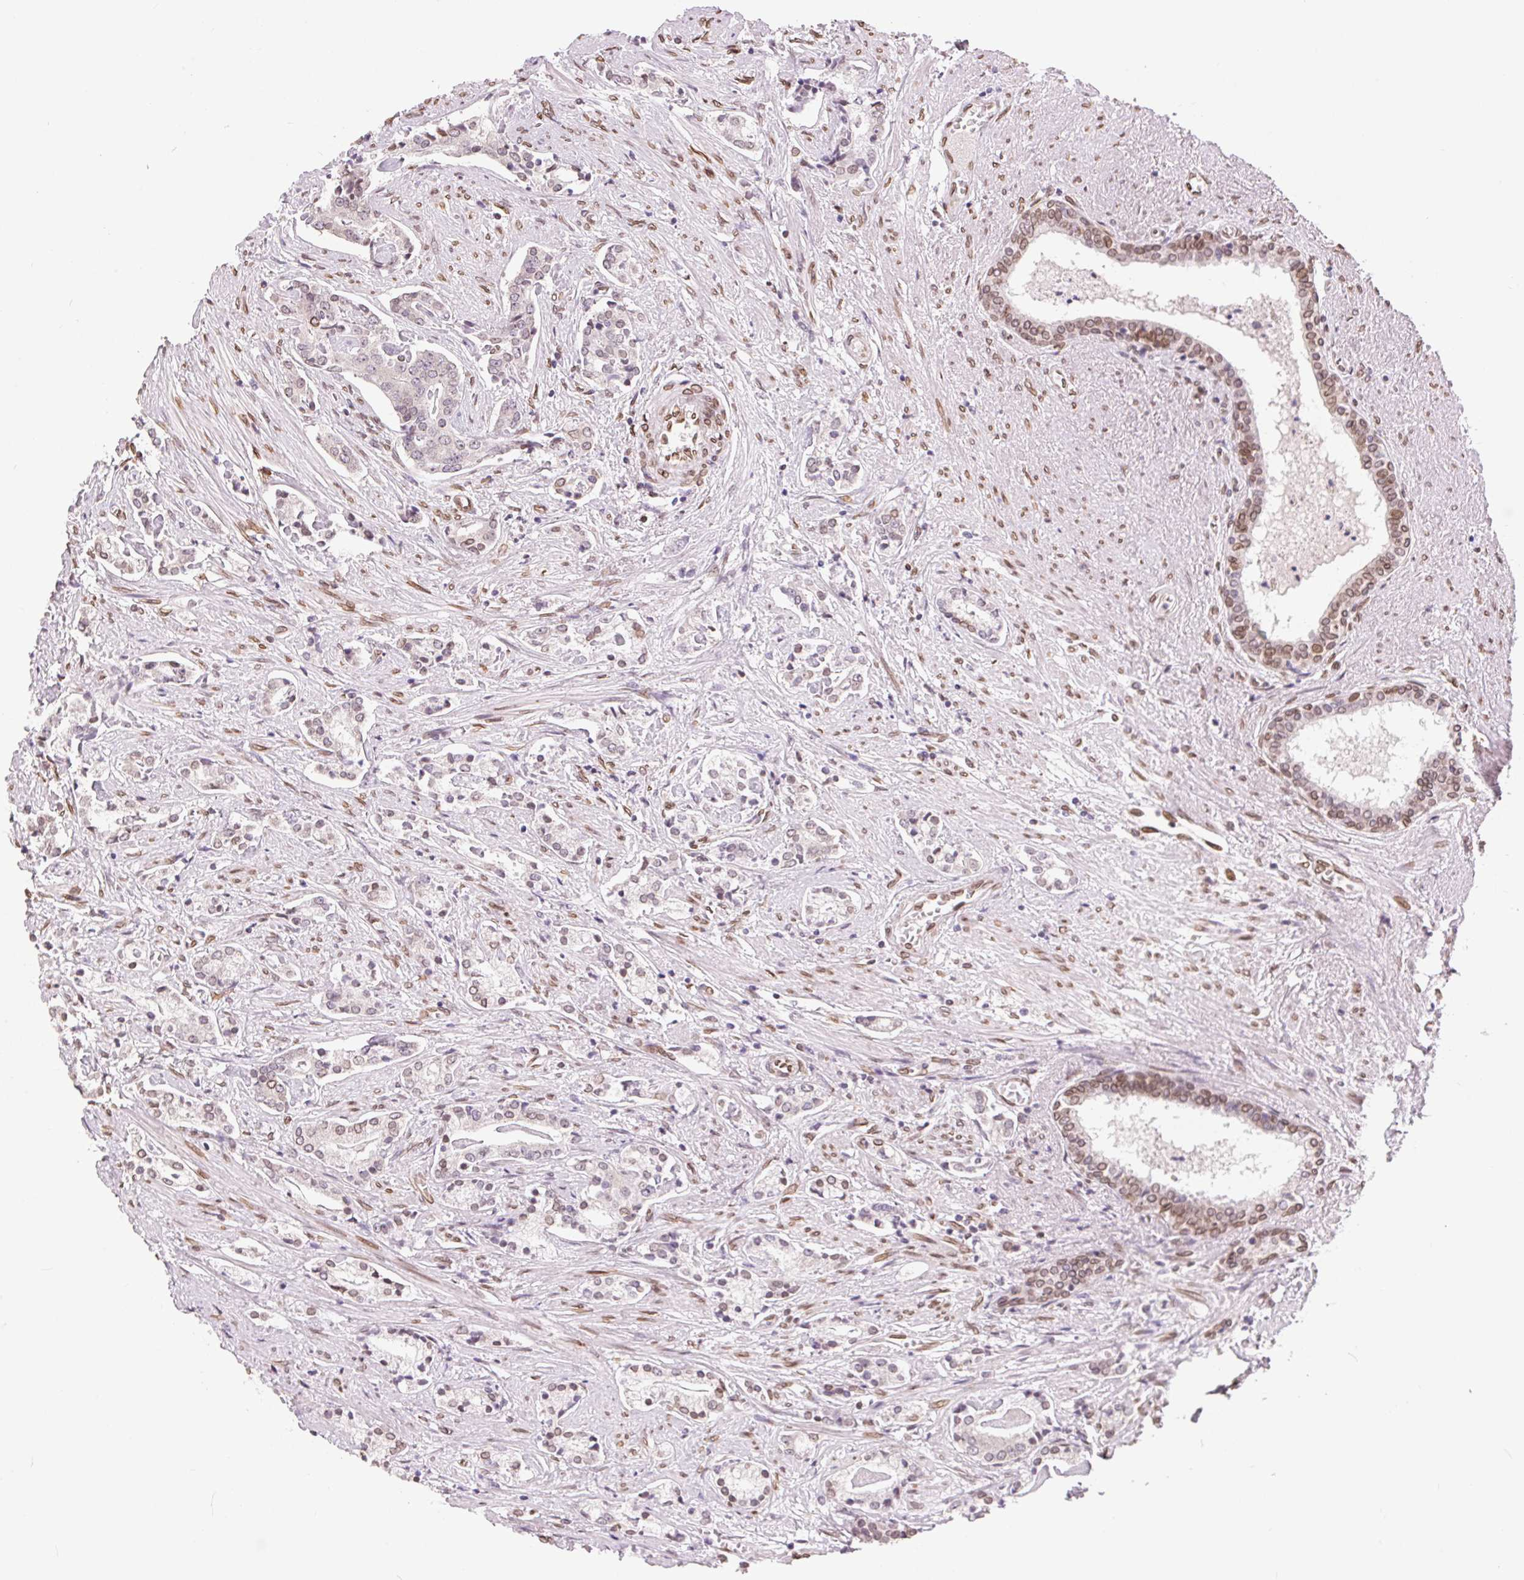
{"staining": {"intensity": "weak", "quantity": "<25%", "location": "cytoplasmic/membranous,nuclear"}, "tissue": "prostate cancer", "cell_type": "Tumor cells", "image_type": "cancer", "snomed": [{"axis": "morphology", "description": "Adenocarcinoma, NOS"}, {"axis": "topography", "description": "Prostate"}], "caption": "Immunohistochemistry of human prostate adenocarcinoma demonstrates no expression in tumor cells.", "gene": "TMEM175", "patient": {"sex": "male", "age": 64}}